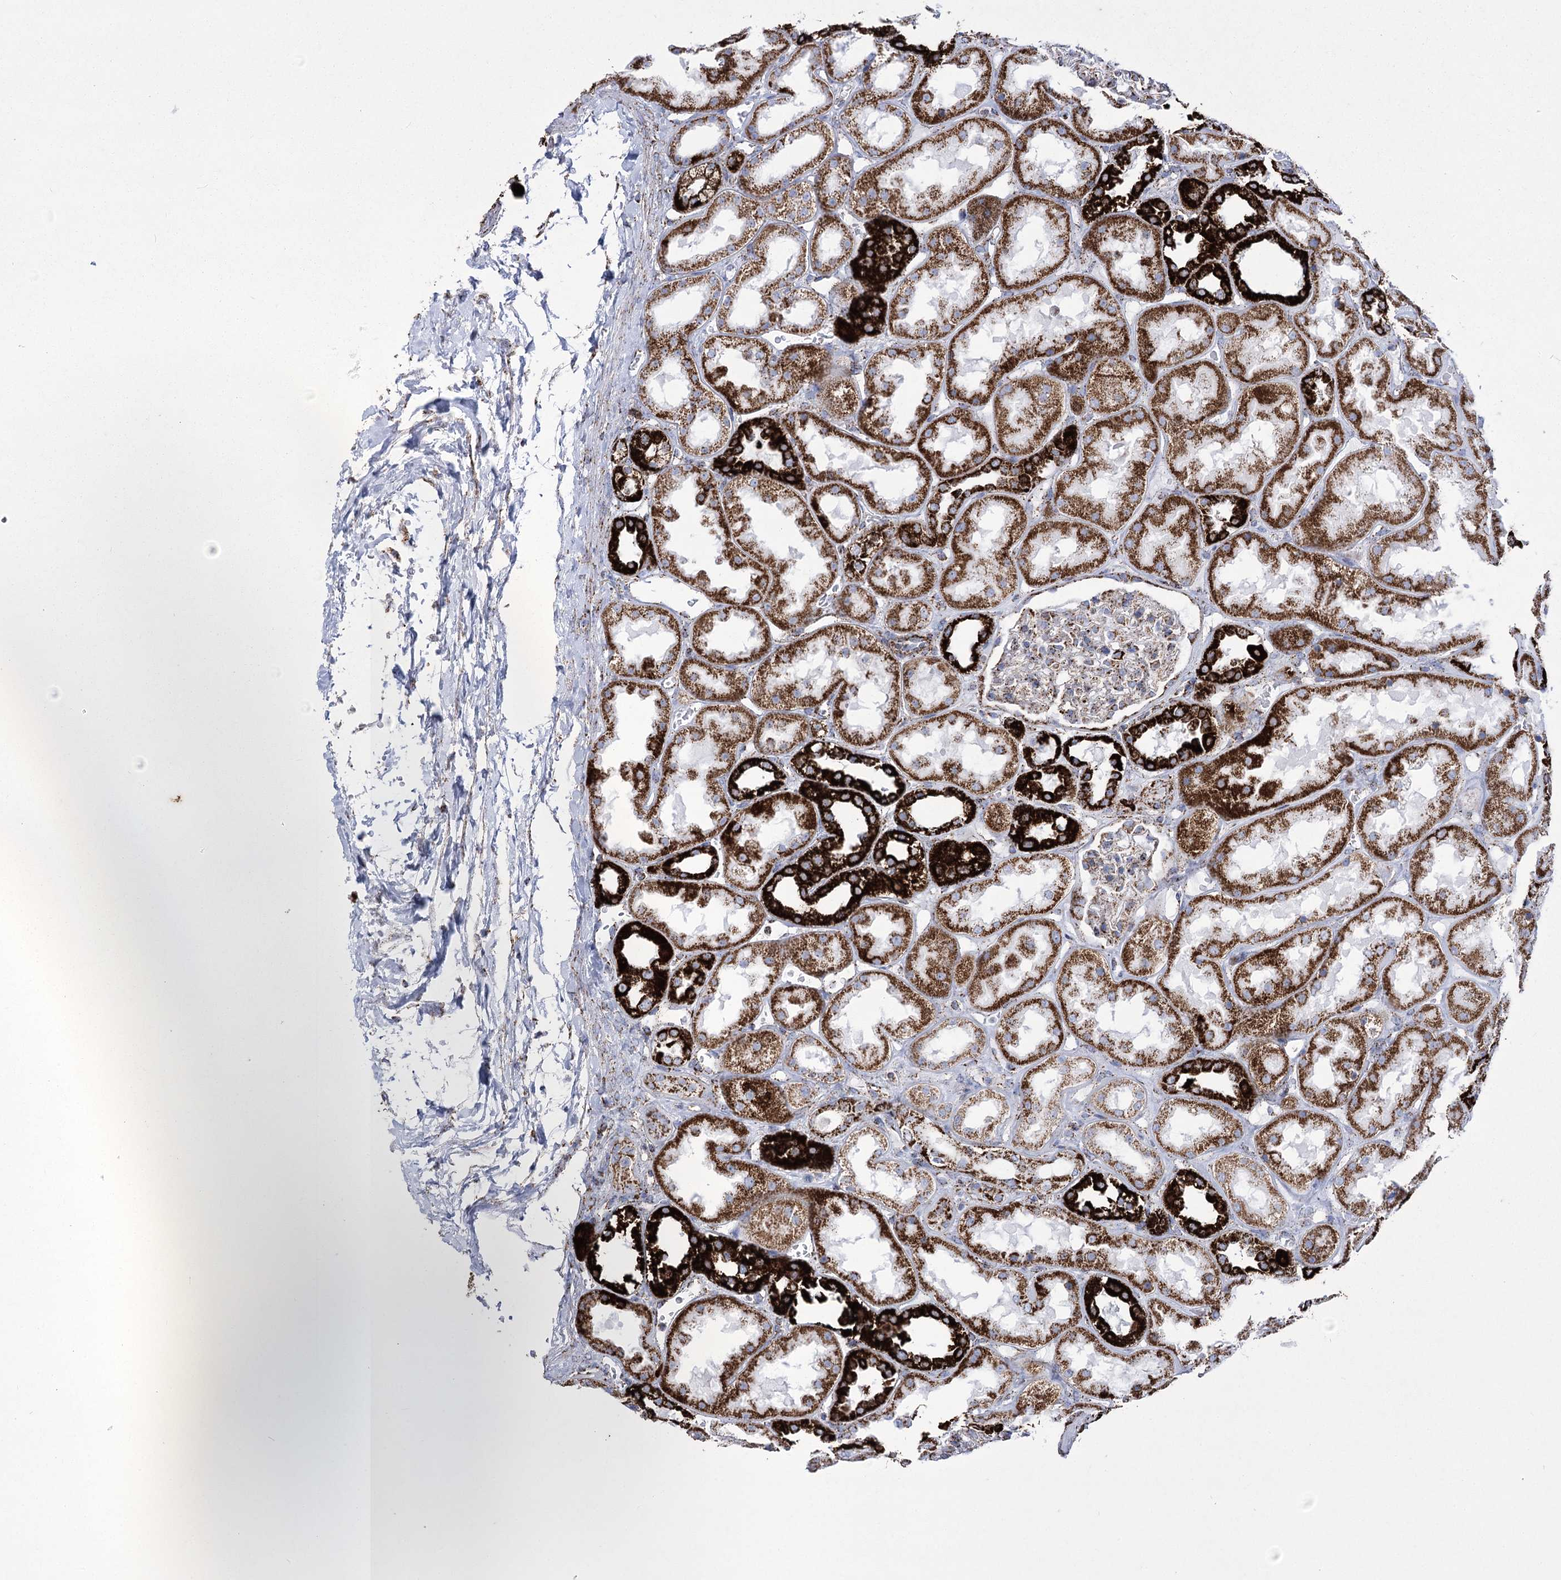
{"staining": {"intensity": "strong", "quantity": "<25%", "location": "cytoplasmic/membranous"}, "tissue": "kidney", "cell_type": "Cells in glomeruli", "image_type": "normal", "snomed": [{"axis": "morphology", "description": "Normal tissue, NOS"}, {"axis": "topography", "description": "Kidney"}], "caption": "This histopathology image exhibits IHC staining of unremarkable kidney, with medium strong cytoplasmic/membranous staining in about <25% of cells in glomeruli.", "gene": "PDHB", "patient": {"sex": "male", "age": 70}}